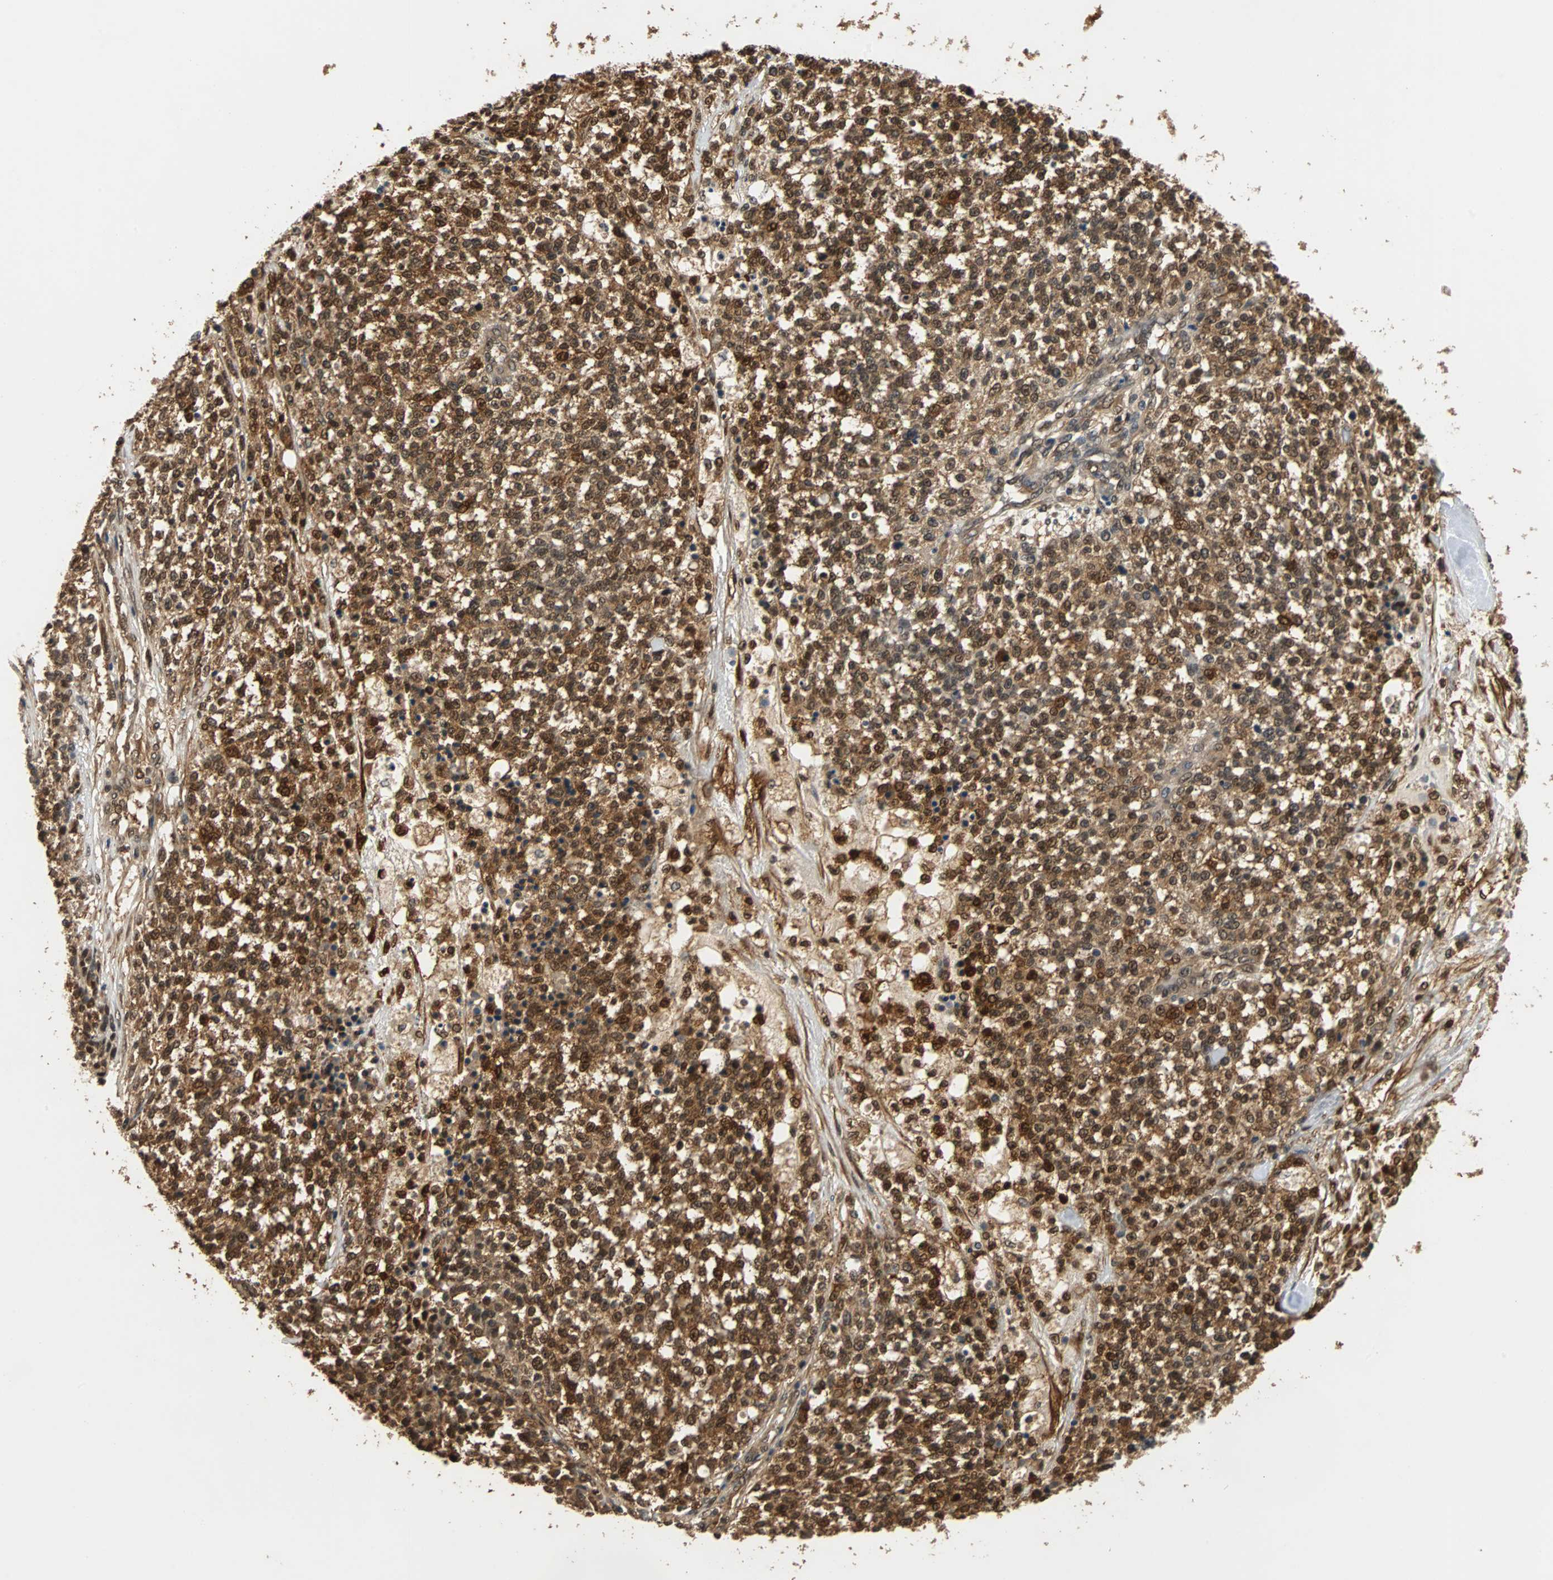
{"staining": {"intensity": "strong", "quantity": ">75%", "location": "cytoplasmic/membranous,nuclear"}, "tissue": "testis cancer", "cell_type": "Tumor cells", "image_type": "cancer", "snomed": [{"axis": "morphology", "description": "Seminoma, NOS"}, {"axis": "topography", "description": "Testis"}], "caption": "Immunohistochemical staining of testis cancer (seminoma) exhibits strong cytoplasmic/membranous and nuclear protein positivity in about >75% of tumor cells. (DAB = brown stain, brightfield microscopy at high magnification).", "gene": "PRDX6", "patient": {"sex": "male", "age": 59}}